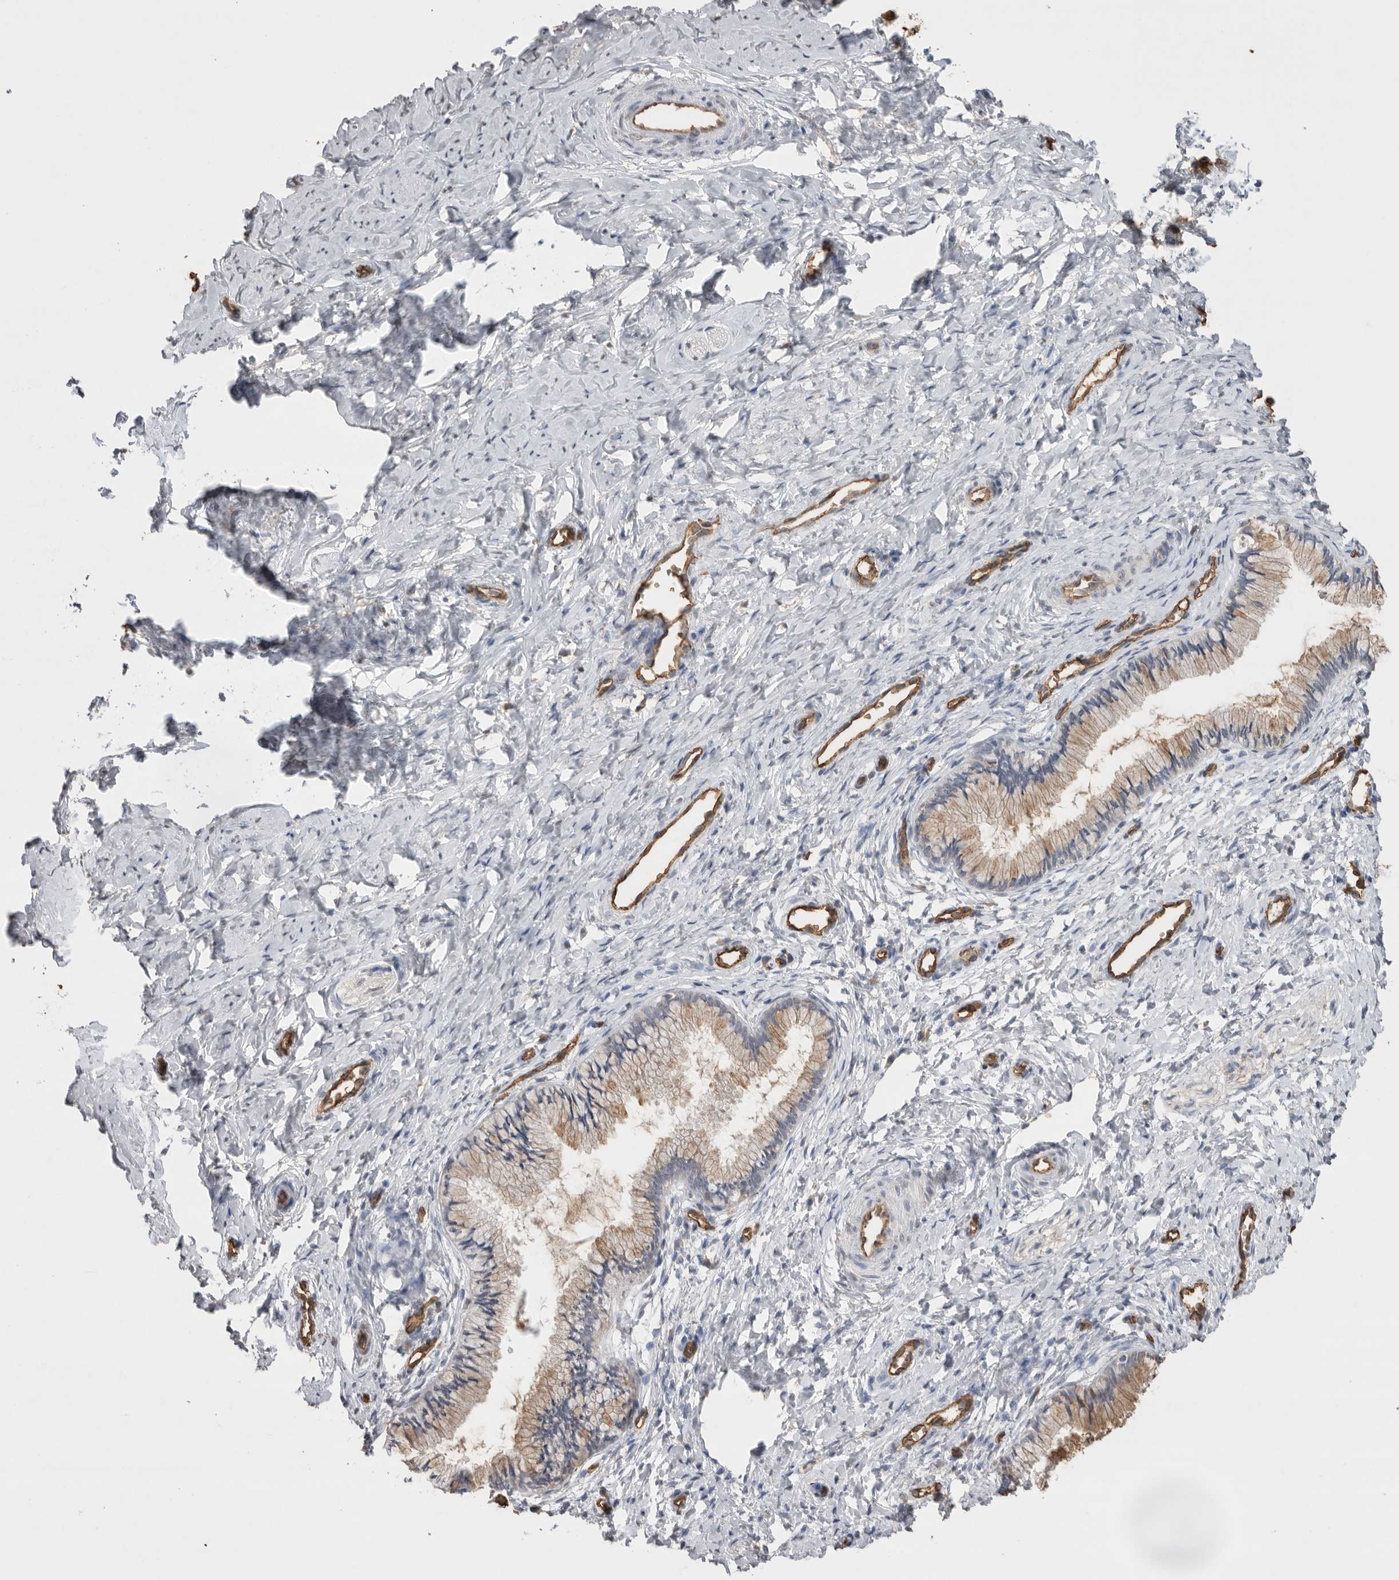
{"staining": {"intensity": "weak", "quantity": ">75%", "location": "cytoplasmic/membranous"}, "tissue": "cervix", "cell_type": "Glandular cells", "image_type": "normal", "snomed": [{"axis": "morphology", "description": "Normal tissue, NOS"}, {"axis": "topography", "description": "Cervix"}], "caption": "This is a histology image of IHC staining of benign cervix, which shows weak positivity in the cytoplasmic/membranous of glandular cells.", "gene": "IL27", "patient": {"sex": "female", "age": 27}}